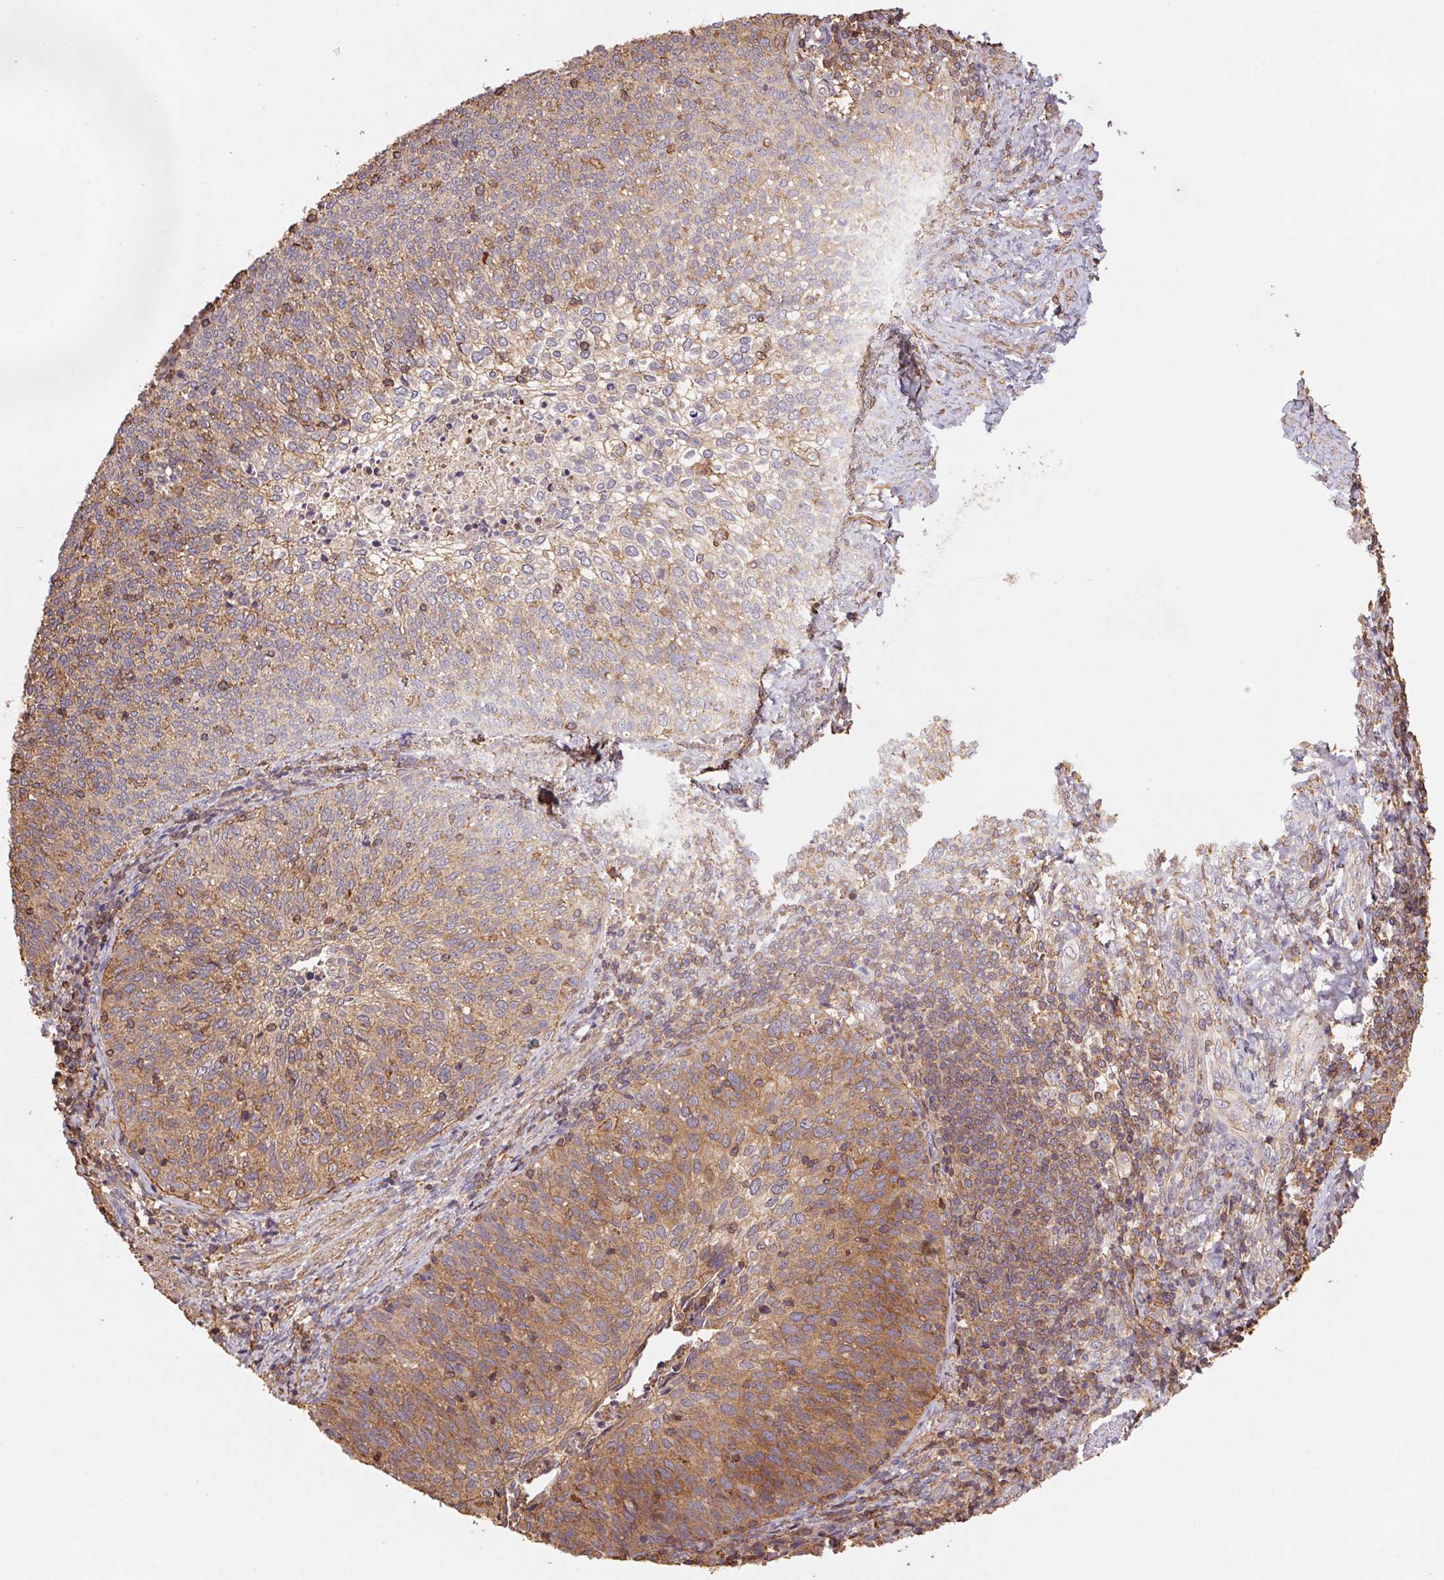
{"staining": {"intensity": "moderate", "quantity": "25%-75%", "location": "cytoplasmic/membranous"}, "tissue": "cervical cancer", "cell_type": "Tumor cells", "image_type": "cancer", "snomed": [{"axis": "morphology", "description": "Squamous cell carcinoma, NOS"}, {"axis": "topography", "description": "Cervix"}], "caption": "Immunohistochemistry (IHC) image of squamous cell carcinoma (cervical) stained for a protein (brown), which shows medium levels of moderate cytoplasmic/membranous staining in approximately 25%-75% of tumor cells.", "gene": "ATG10", "patient": {"sex": "female", "age": 61}}